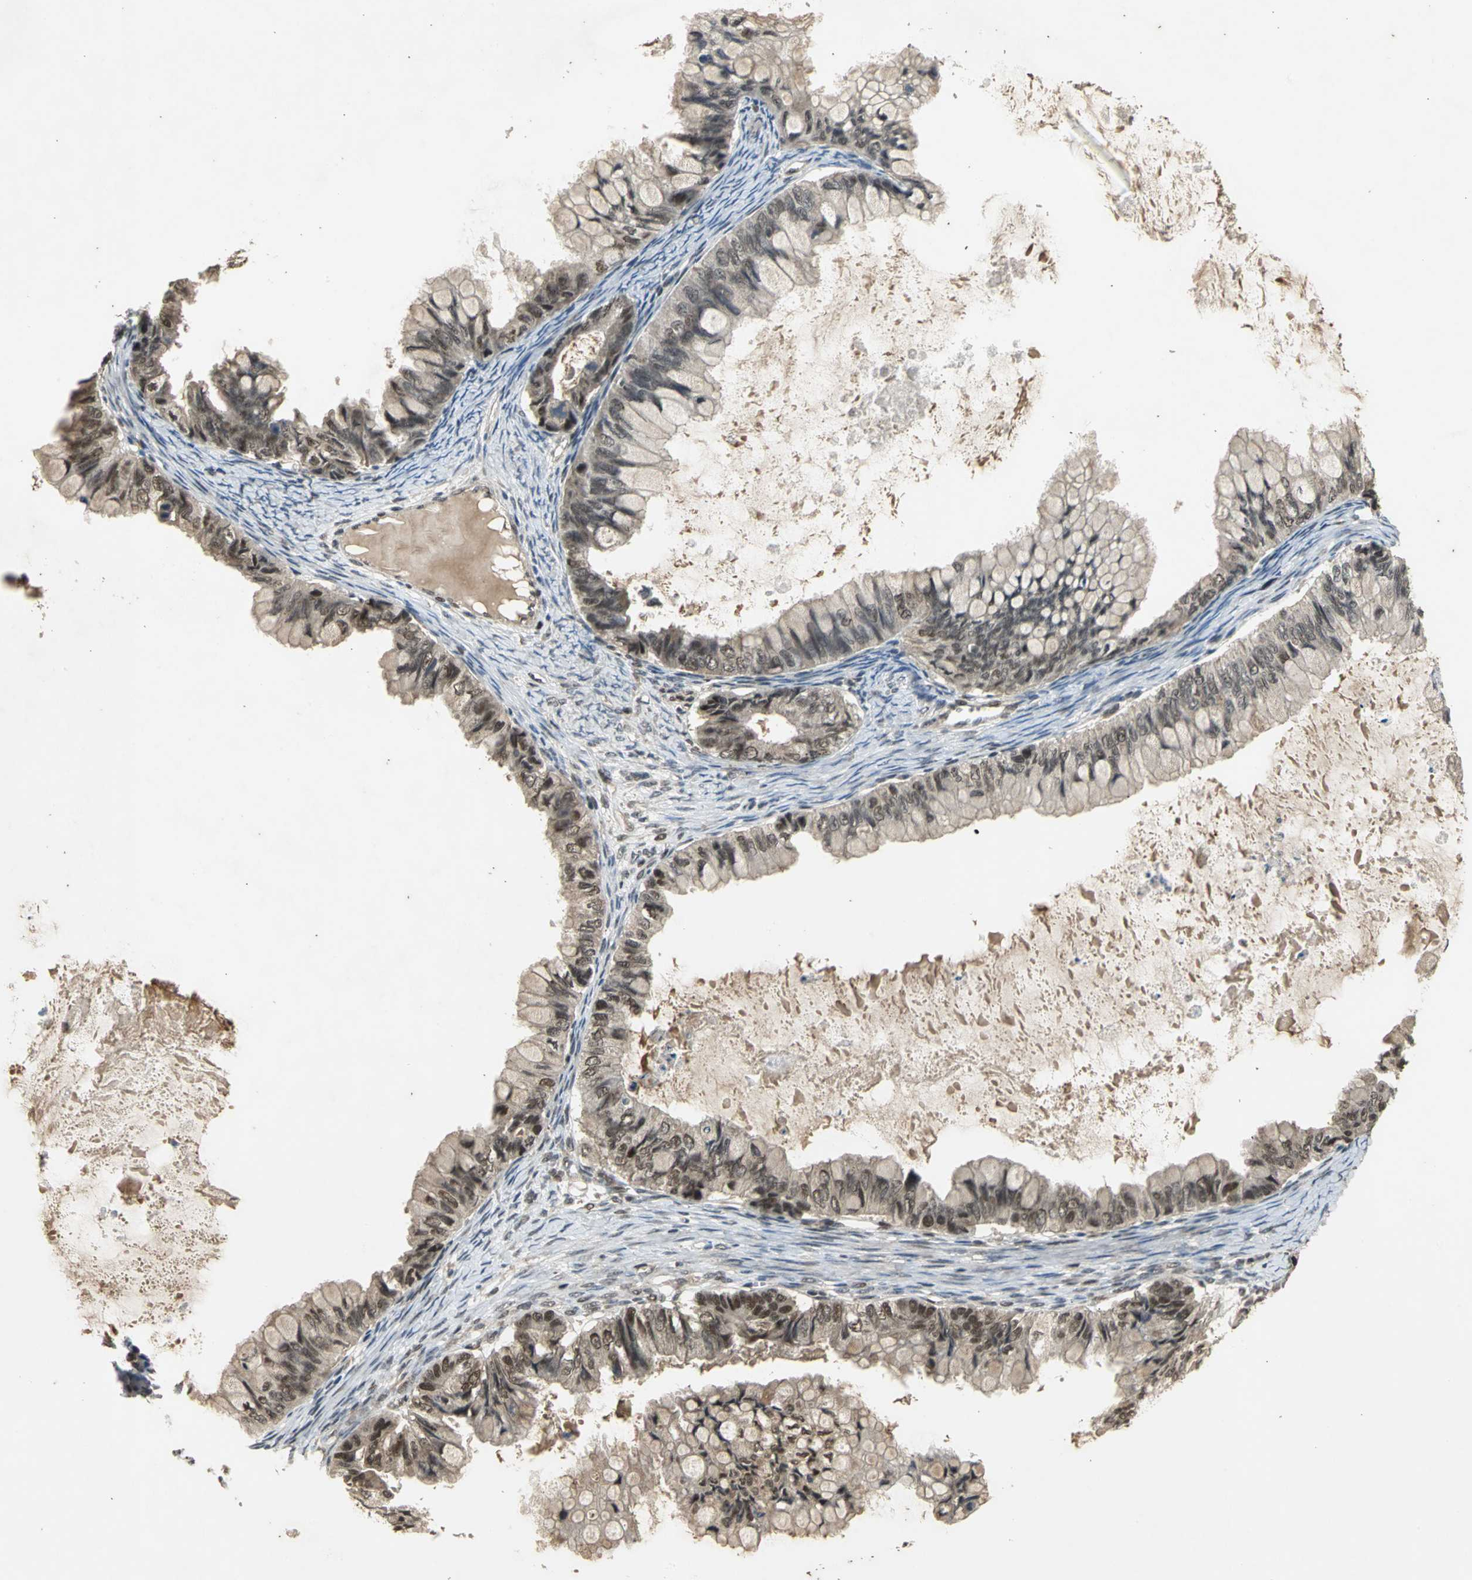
{"staining": {"intensity": "weak", "quantity": "25%-75%", "location": "cytoplasmic/membranous"}, "tissue": "ovarian cancer", "cell_type": "Tumor cells", "image_type": "cancer", "snomed": [{"axis": "morphology", "description": "Cystadenocarcinoma, mucinous, NOS"}, {"axis": "topography", "description": "Ovary"}], "caption": "Ovarian cancer (mucinous cystadenocarcinoma) tissue demonstrates weak cytoplasmic/membranous staining in about 25%-75% of tumor cells (DAB (3,3'-diaminobenzidine) IHC, brown staining for protein, blue staining for nuclei).", "gene": "NOTCH3", "patient": {"sex": "female", "age": 80}}